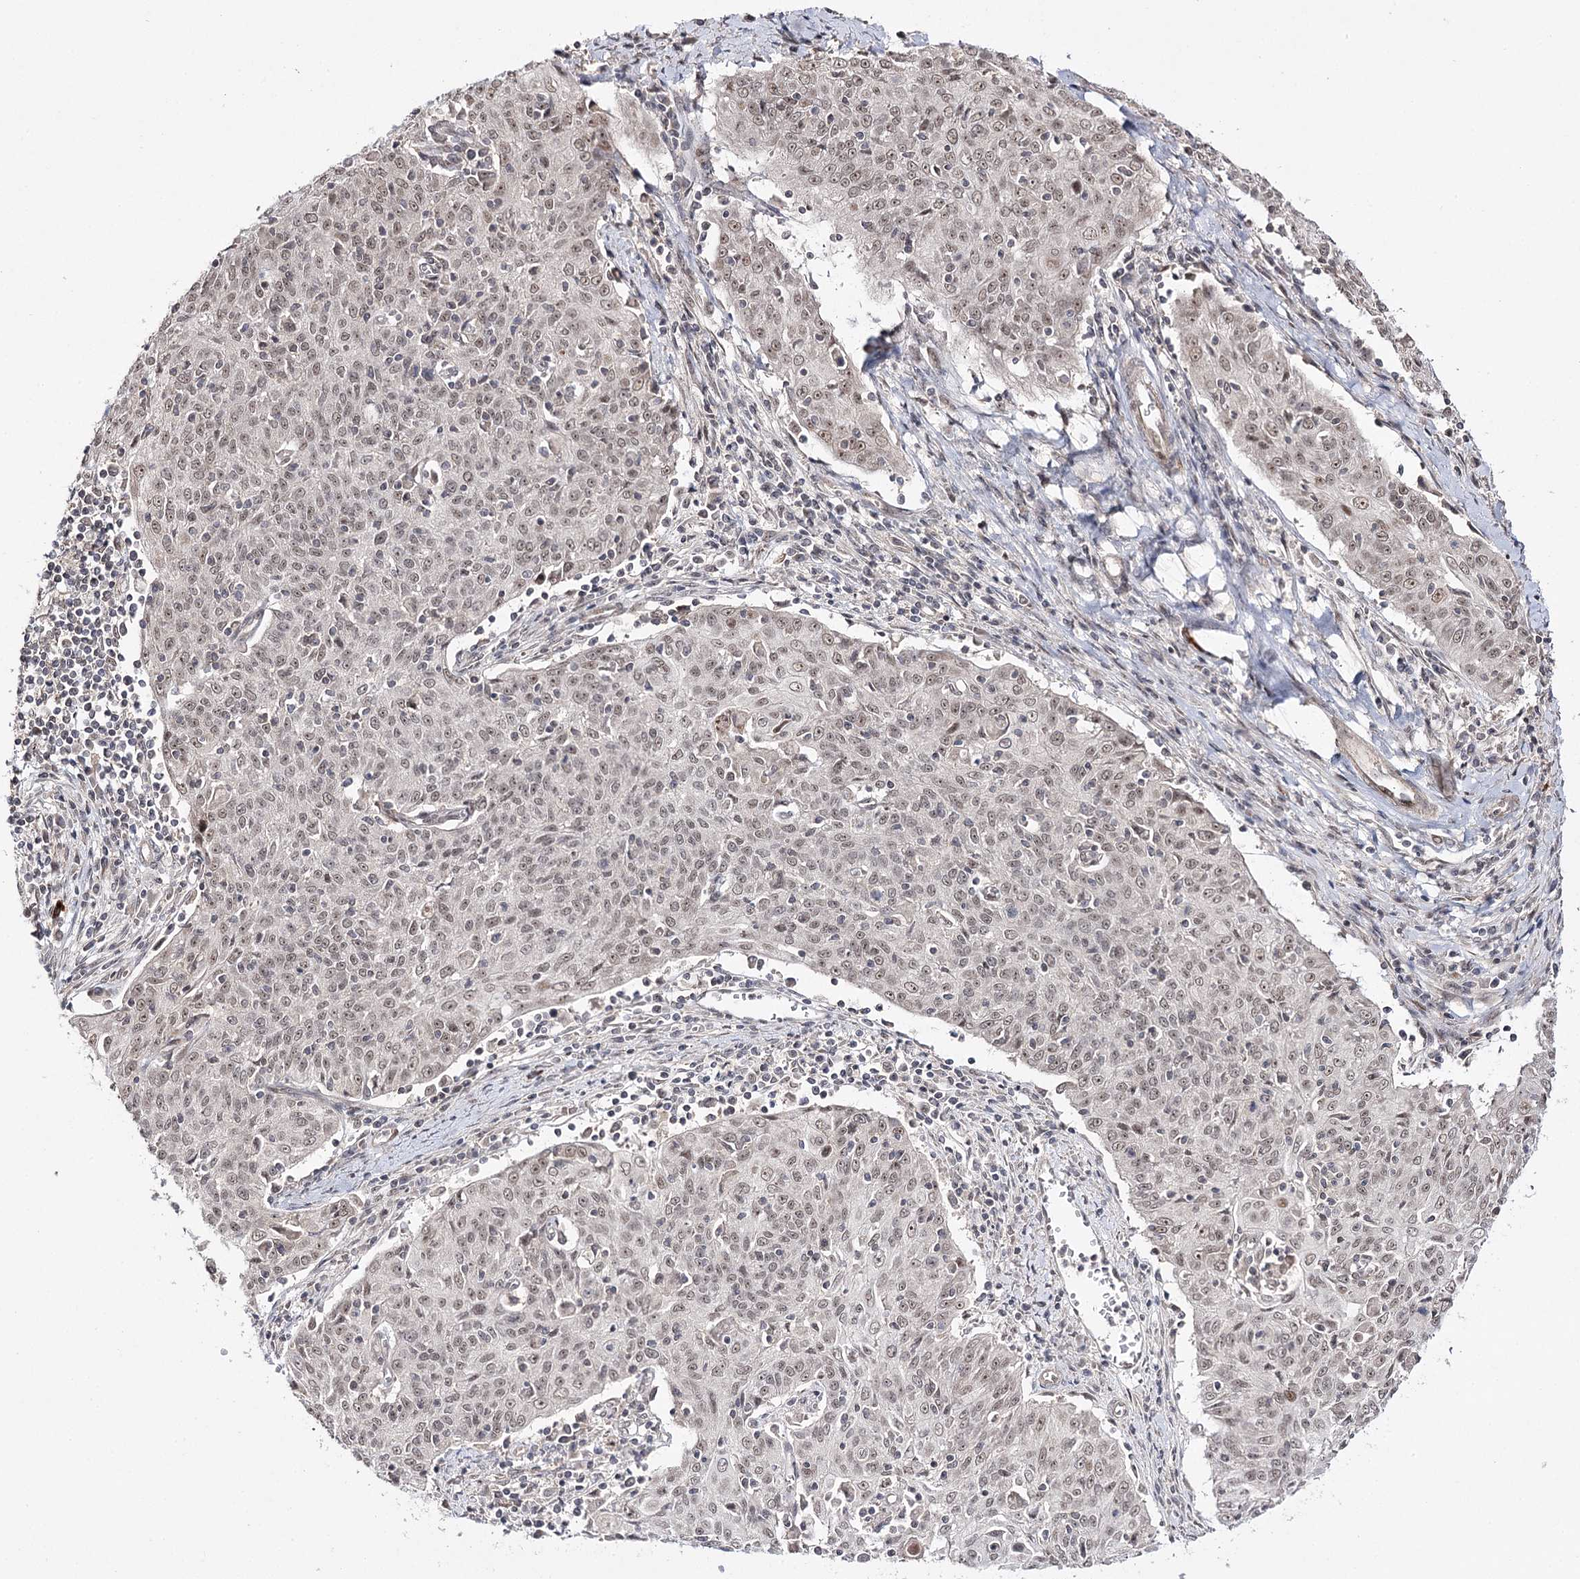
{"staining": {"intensity": "weak", "quantity": "25%-75%", "location": "nuclear"}, "tissue": "cervical cancer", "cell_type": "Tumor cells", "image_type": "cancer", "snomed": [{"axis": "morphology", "description": "Squamous cell carcinoma, NOS"}, {"axis": "topography", "description": "Cervix"}], "caption": "Immunohistochemistry staining of cervical cancer, which exhibits low levels of weak nuclear positivity in about 25%-75% of tumor cells indicating weak nuclear protein staining. The staining was performed using DAB (3,3'-diaminobenzidine) (brown) for protein detection and nuclei were counterstained in hematoxylin (blue).", "gene": "RRP9", "patient": {"sex": "female", "age": 48}}